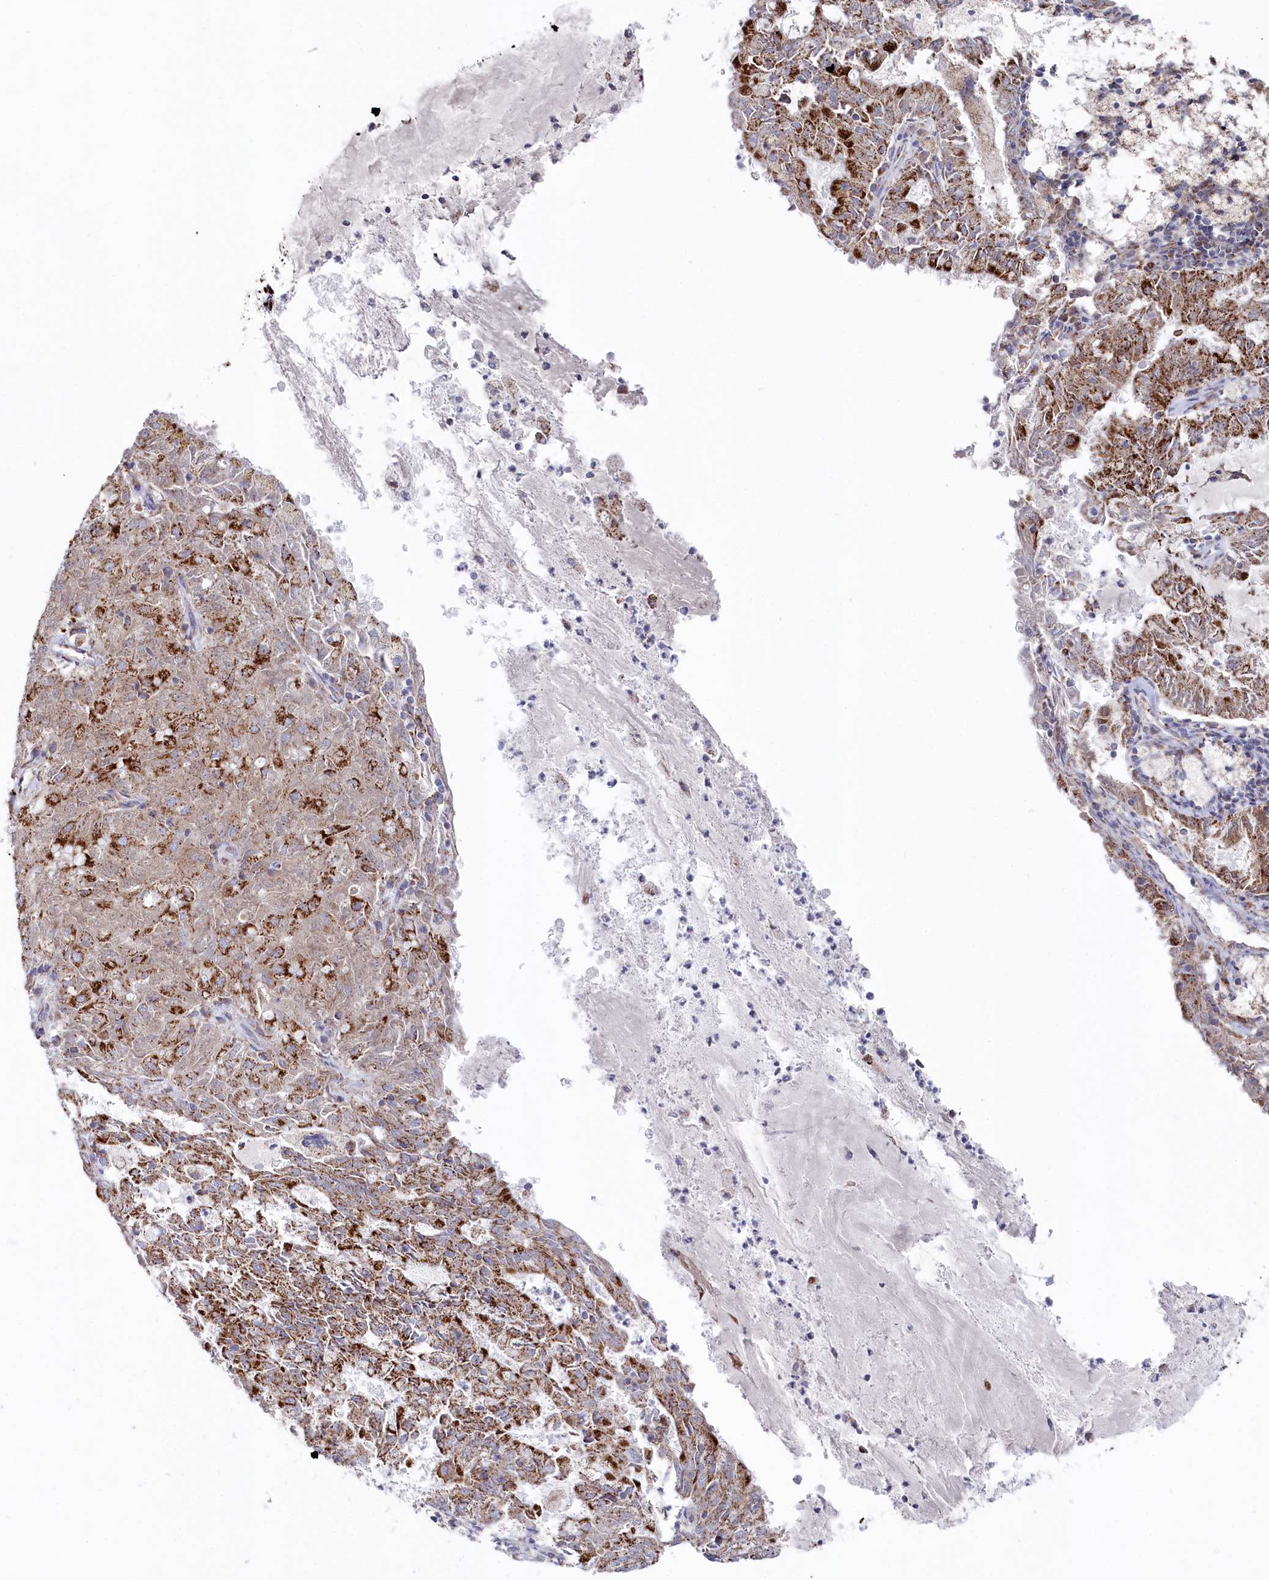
{"staining": {"intensity": "moderate", "quantity": ">75%", "location": "cytoplasmic/membranous"}, "tissue": "endometrial cancer", "cell_type": "Tumor cells", "image_type": "cancer", "snomed": [{"axis": "morphology", "description": "Adenocarcinoma, NOS"}, {"axis": "topography", "description": "Endometrium"}], "caption": "IHC of human endometrial adenocarcinoma exhibits medium levels of moderate cytoplasmic/membranous positivity in approximately >75% of tumor cells.", "gene": "GLS2", "patient": {"sex": "female", "age": 57}}